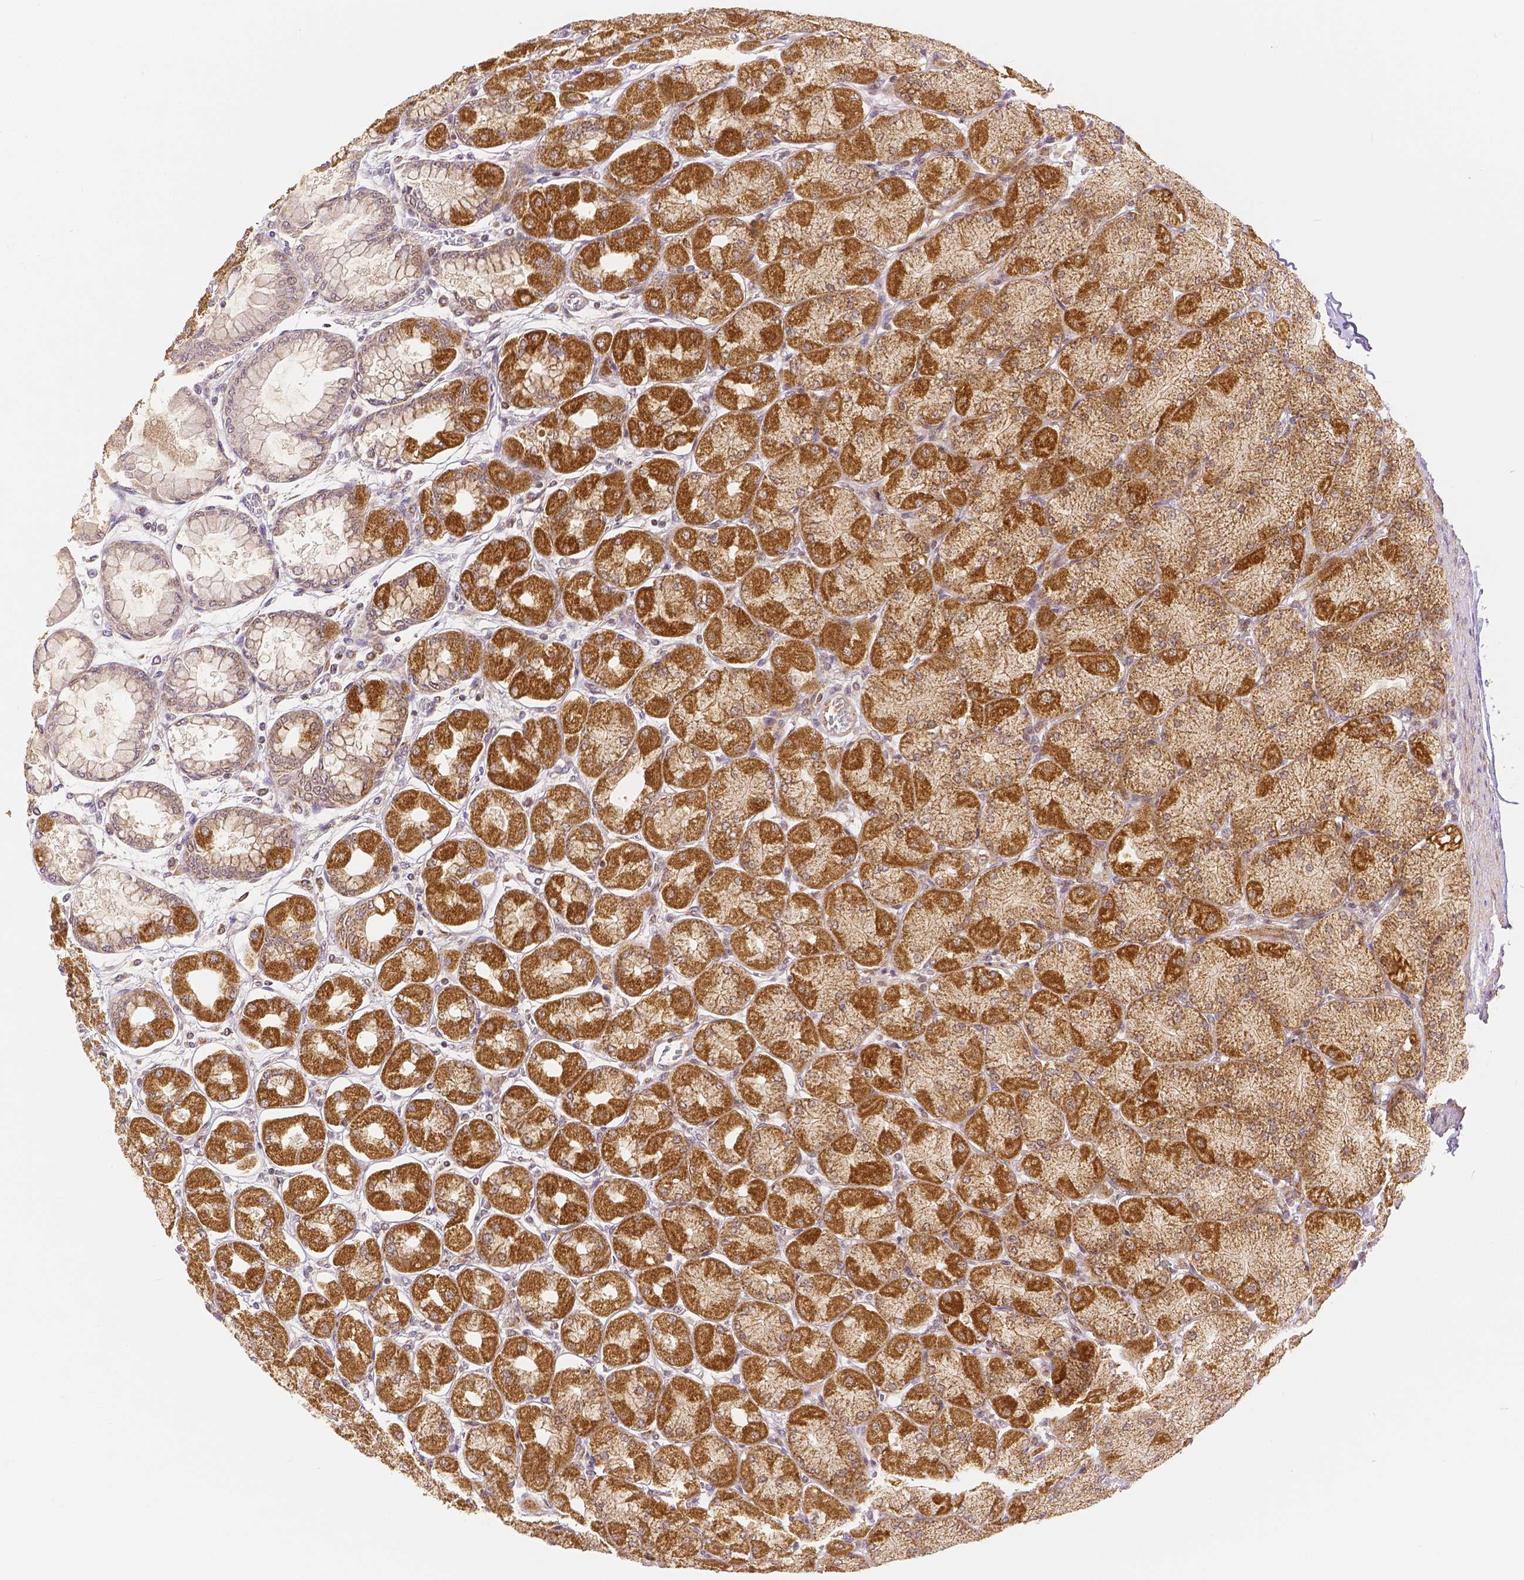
{"staining": {"intensity": "strong", "quantity": "25%-75%", "location": "cytoplasmic/membranous,nuclear"}, "tissue": "stomach", "cell_type": "Glandular cells", "image_type": "normal", "snomed": [{"axis": "morphology", "description": "Normal tissue, NOS"}, {"axis": "topography", "description": "Stomach, upper"}], "caption": "Glandular cells exhibit strong cytoplasmic/membranous,nuclear expression in approximately 25%-75% of cells in benign stomach. The staining was performed using DAB (3,3'-diaminobenzidine) to visualize the protein expression in brown, while the nuclei were stained in blue with hematoxylin (Magnification: 20x).", "gene": "RHOT1", "patient": {"sex": "female", "age": 56}}